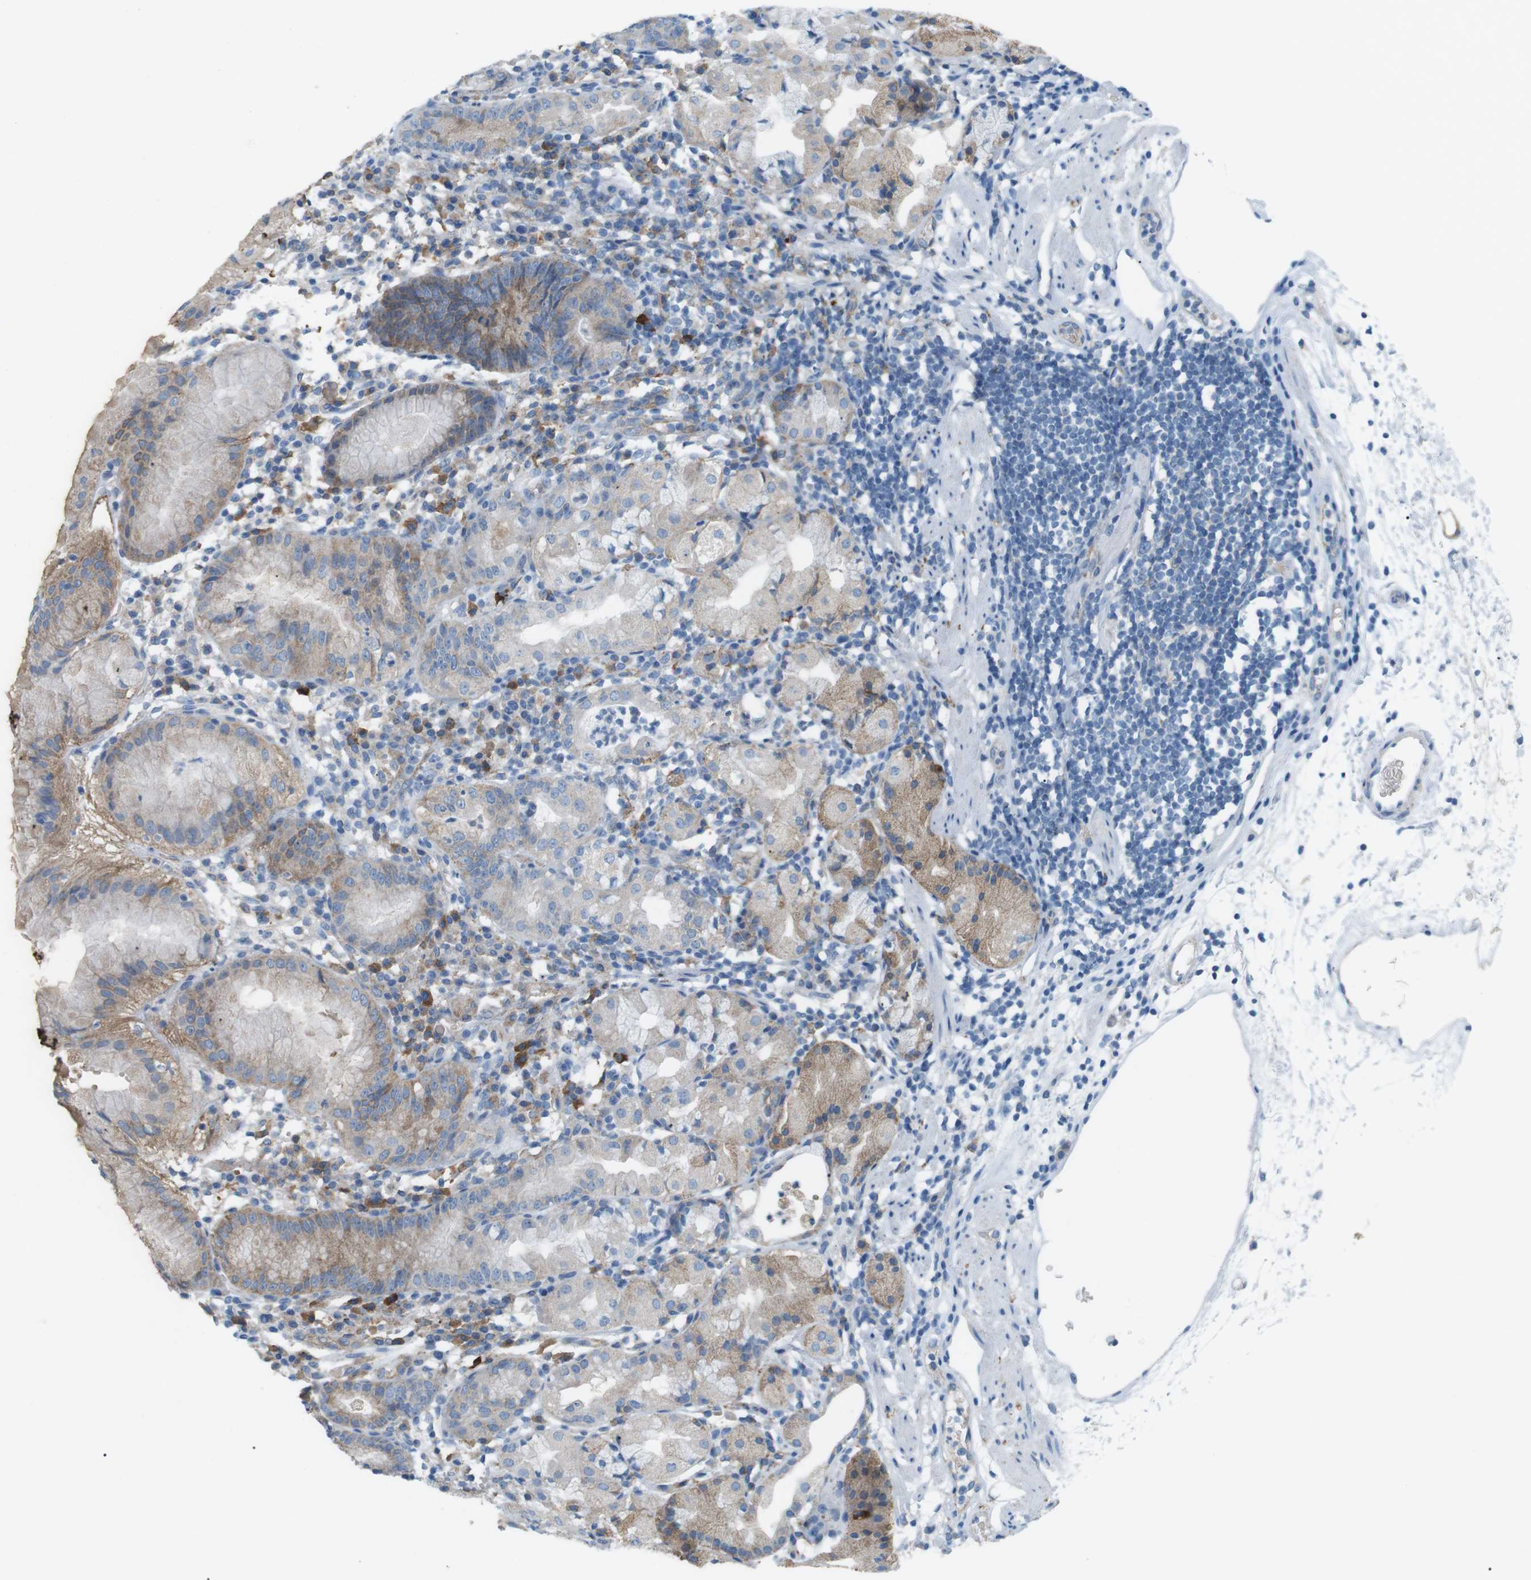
{"staining": {"intensity": "moderate", "quantity": "25%-75%", "location": "cytoplasmic/membranous"}, "tissue": "stomach", "cell_type": "Glandular cells", "image_type": "normal", "snomed": [{"axis": "morphology", "description": "Normal tissue, NOS"}, {"axis": "topography", "description": "Stomach"}, {"axis": "topography", "description": "Stomach, lower"}], "caption": "Moderate cytoplasmic/membranous protein expression is appreciated in approximately 25%-75% of glandular cells in stomach. (DAB = brown stain, brightfield microscopy at high magnification).", "gene": "VAMP1", "patient": {"sex": "female", "age": 75}}